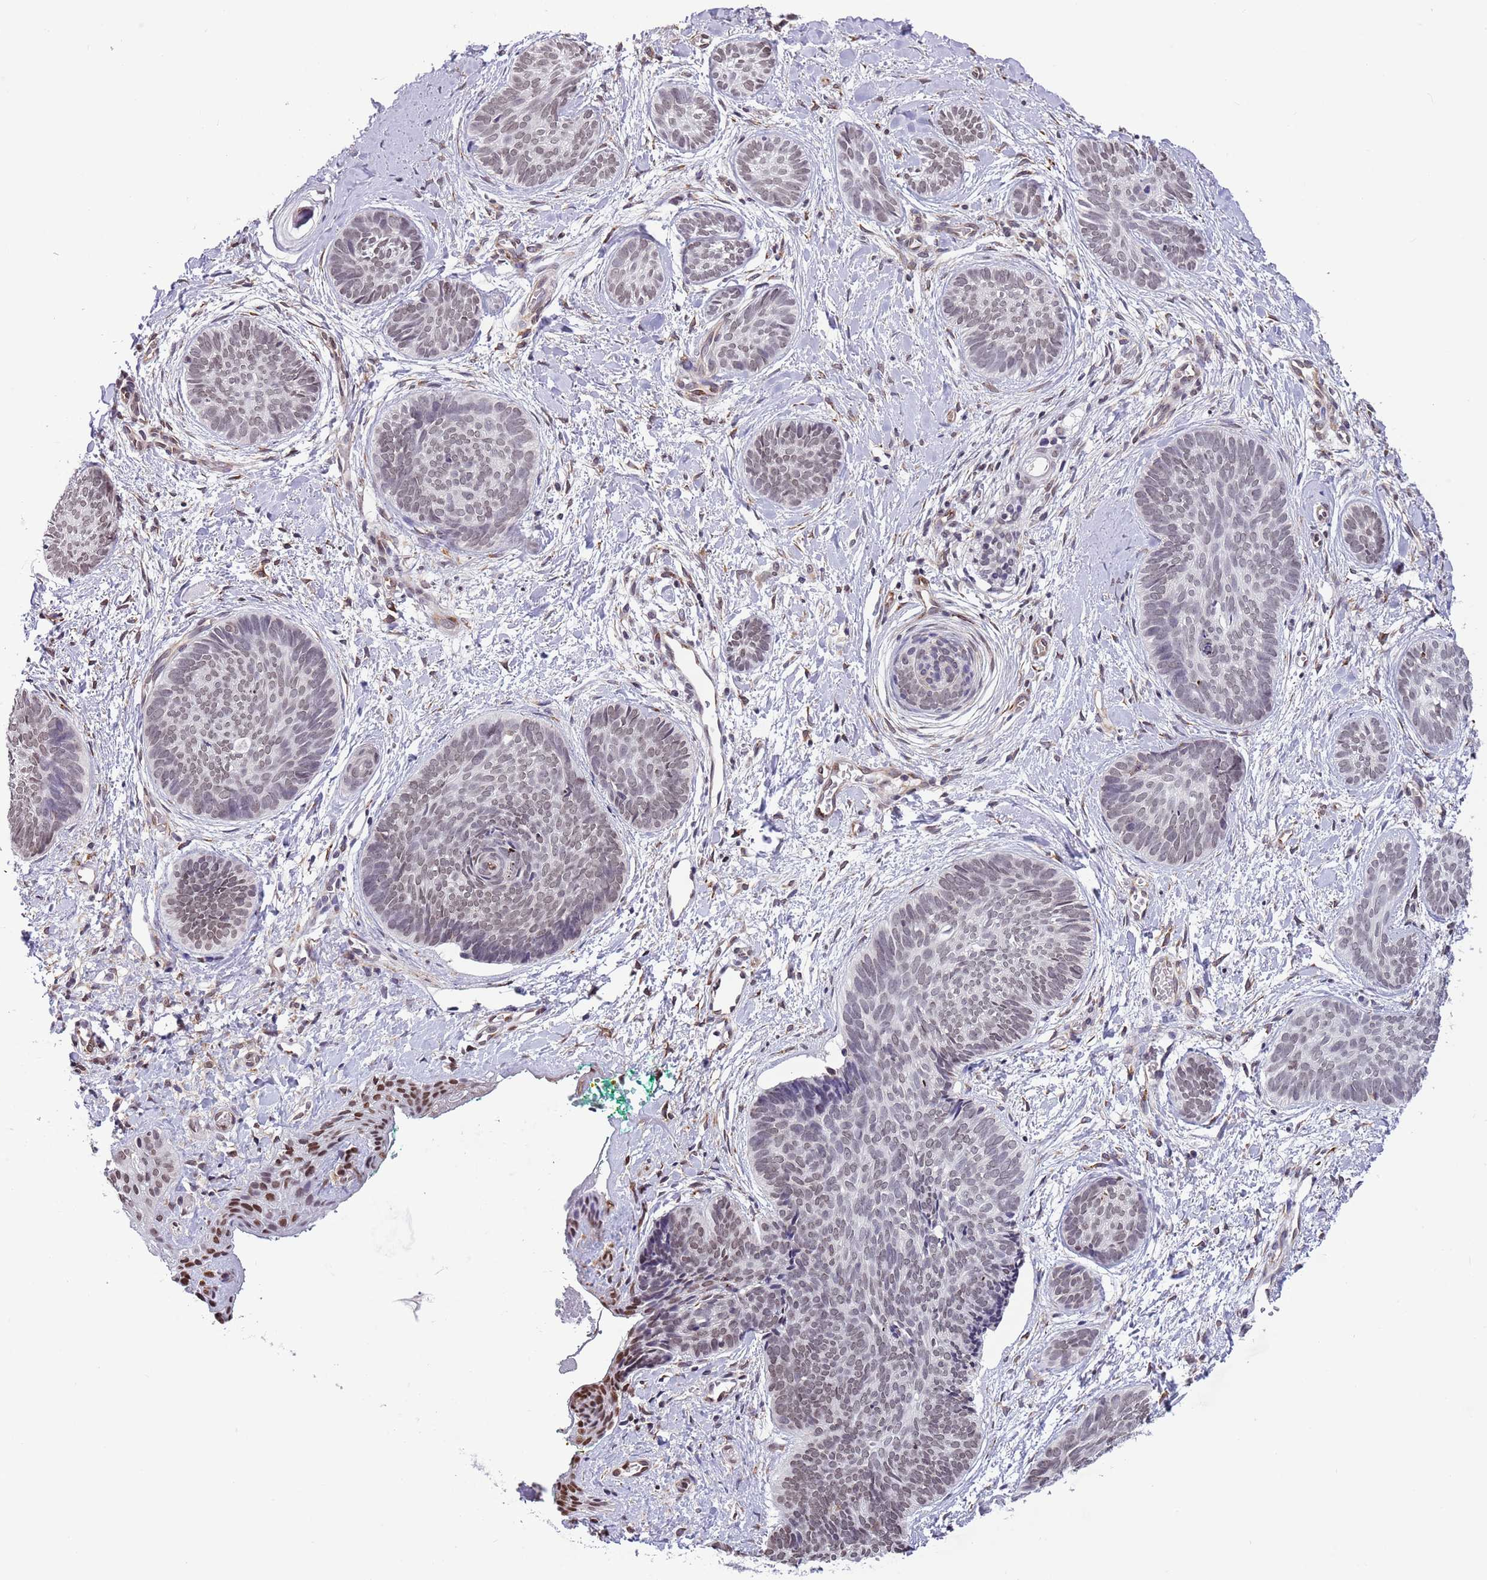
{"staining": {"intensity": "weak", "quantity": "25%-75%", "location": "nuclear"}, "tissue": "skin cancer", "cell_type": "Tumor cells", "image_type": "cancer", "snomed": [{"axis": "morphology", "description": "Basal cell carcinoma"}, {"axis": "topography", "description": "Skin"}], "caption": "Tumor cells demonstrate low levels of weak nuclear staining in about 25%-75% of cells in skin cancer (basal cell carcinoma). The staining is performed using DAB (3,3'-diaminobenzidine) brown chromogen to label protein expression. The nuclei are counter-stained blue using hematoxylin.", "gene": "NRIP1", "patient": {"sex": "female", "age": 81}}